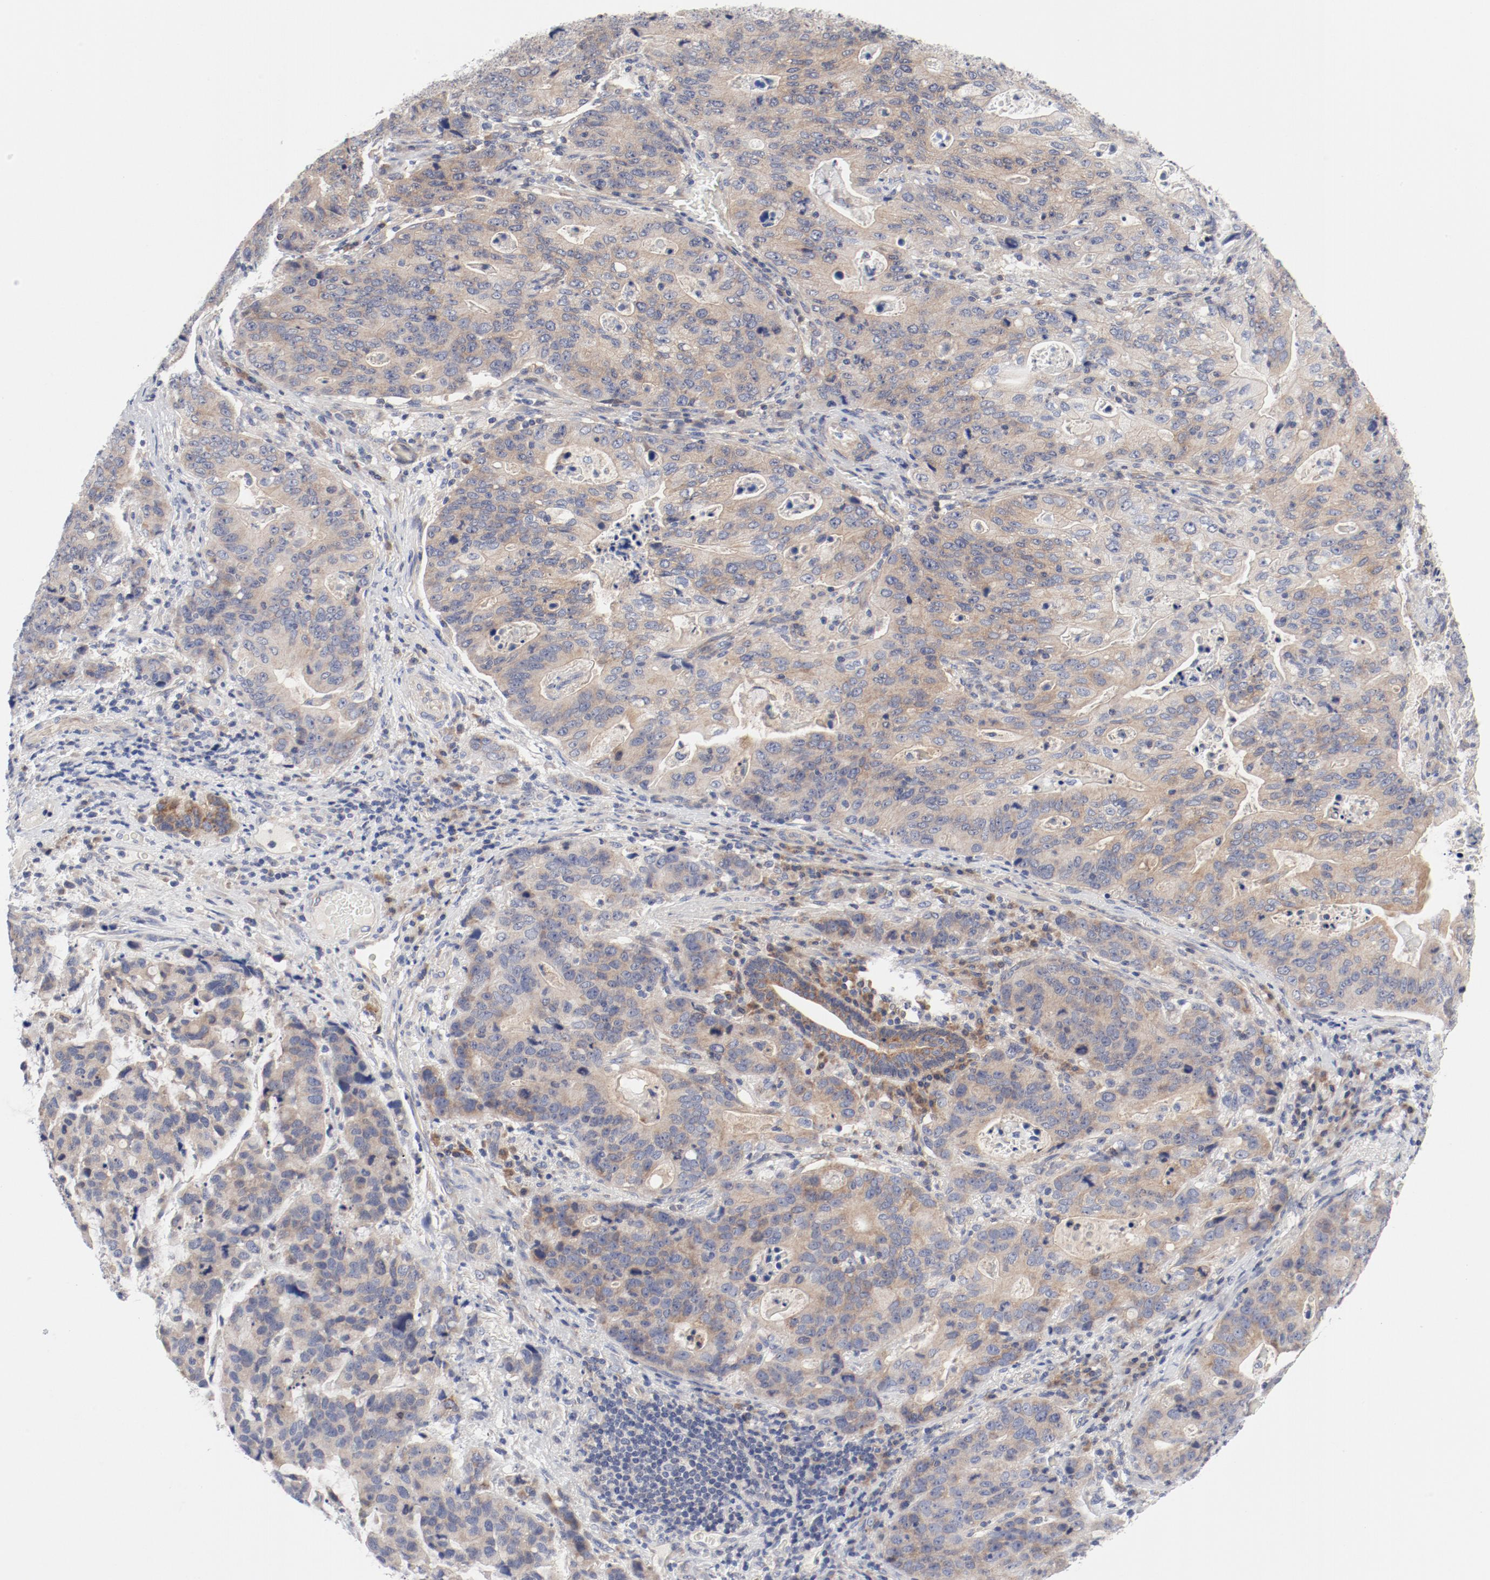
{"staining": {"intensity": "weak", "quantity": ">75%", "location": "cytoplasmic/membranous"}, "tissue": "stomach cancer", "cell_type": "Tumor cells", "image_type": "cancer", "snomed": [{"axis": "morphology", "description": "Adenocarcinoma, NOS"}, {"axis": "topography", "description": "Esophagus"}, {"axis": "topography", "description": "Stomach"}], "caption": "Immunohistochemistry (IHC) (DAB) staining of human stomach cancer (adenocarcinoma) displays weak cytoplasmic/membranous protein positivity in approximately >75% of tumor cells.", "gene": "BAD", "patient": {"sex": "male", "age": 74}}